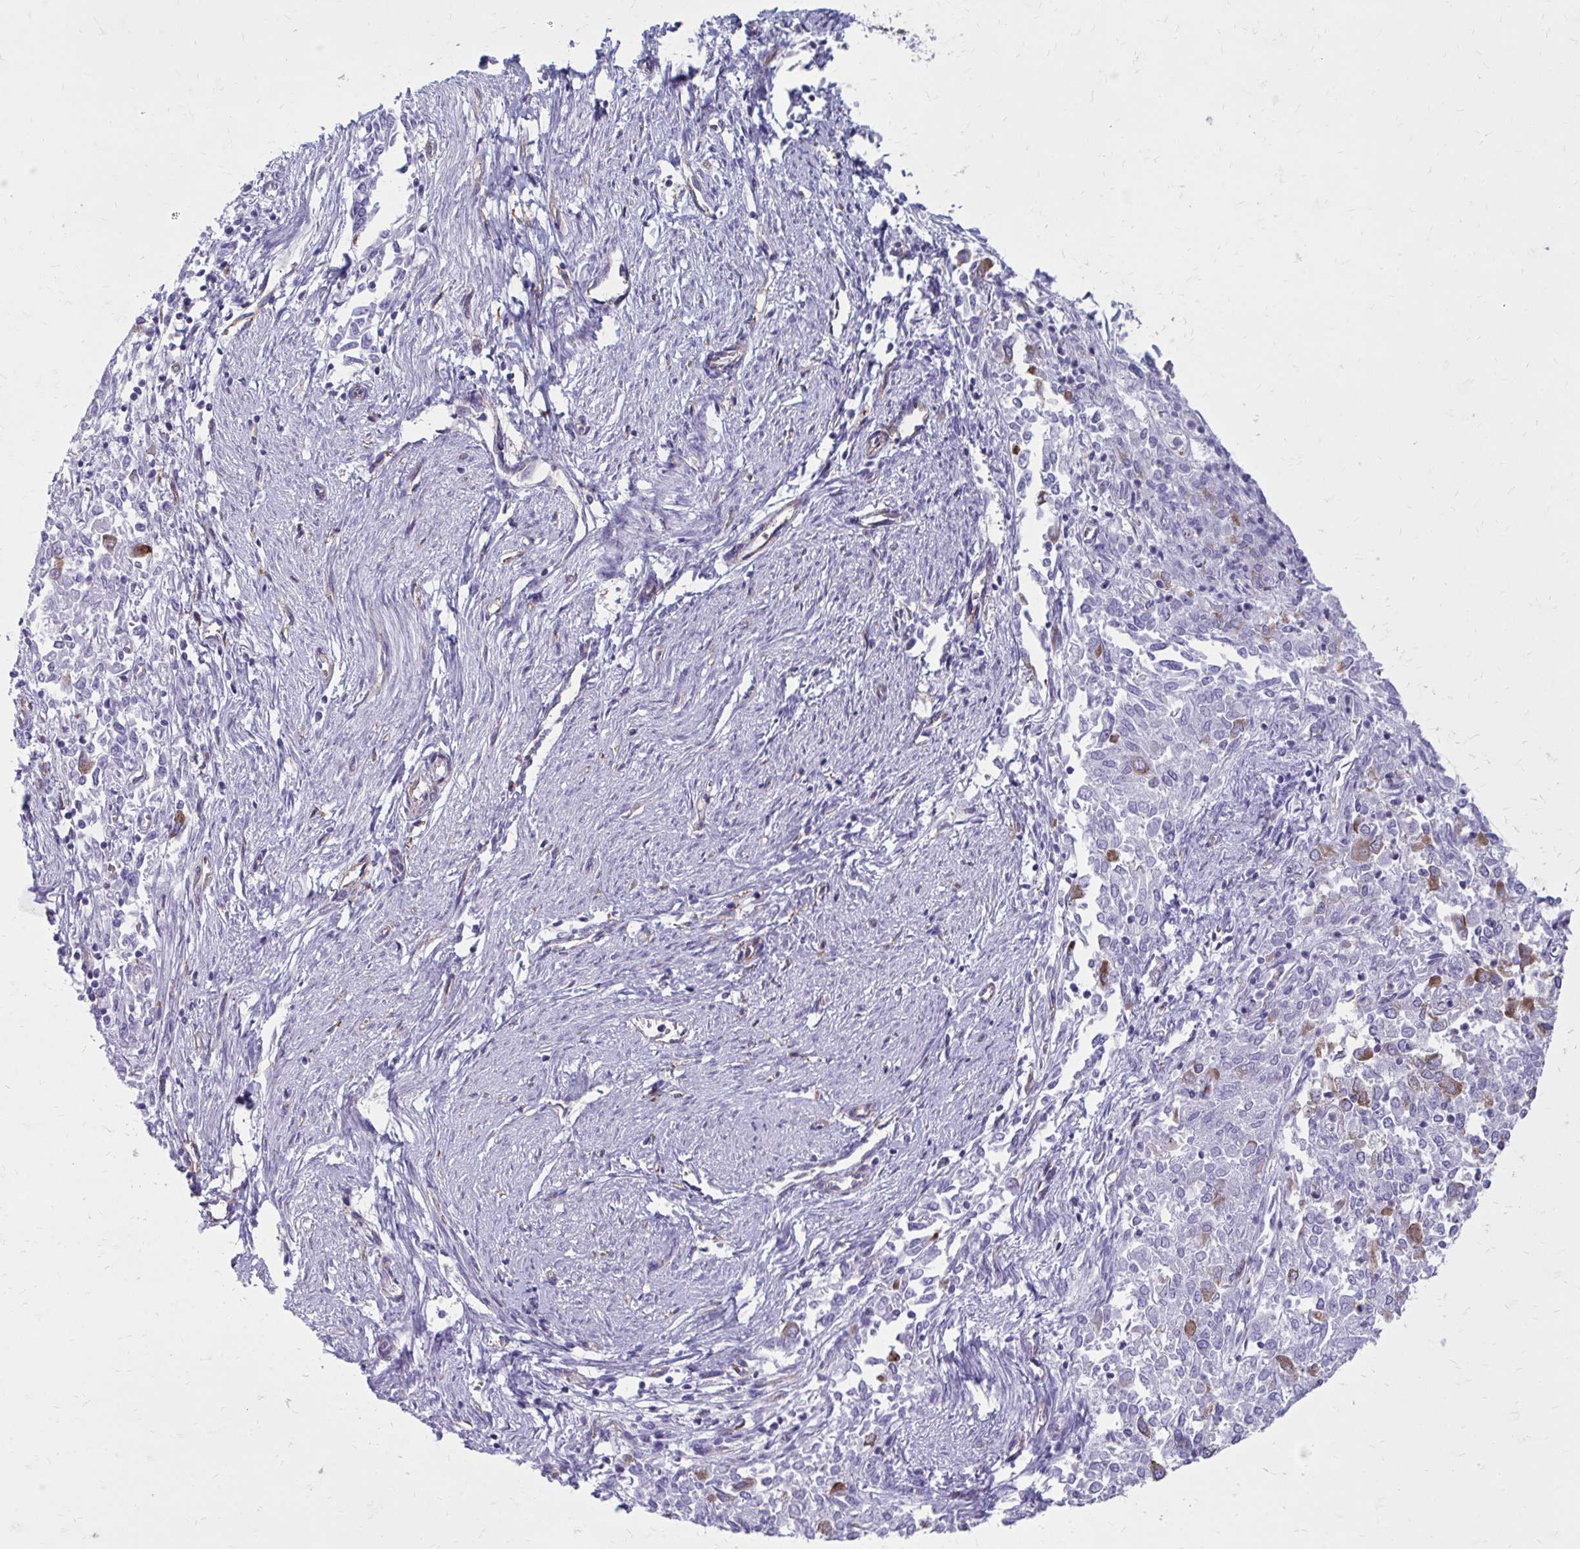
{"staining": {"intensity": "moderate", "quantity": "<25%", "location": "cytoplasmic/membranous"}, "tissue": "endometrial cancer", "cell_type": "Tumor cells", "image_type": "cancer", "snomed": [{"axis": "morphology", "description": "Adenocarcinoma, NOS"}, {"axis": "topography", "description": "Endometrium"}], "caption": "A photomicrograph of endometrial cancer stained for a protein shows moderate cytoplasmic/membranous brown staining in tumor cells. Nuclei are stained in blue.", "gene": "CLTA", "patient": {"sex": "female", "age": 57}}